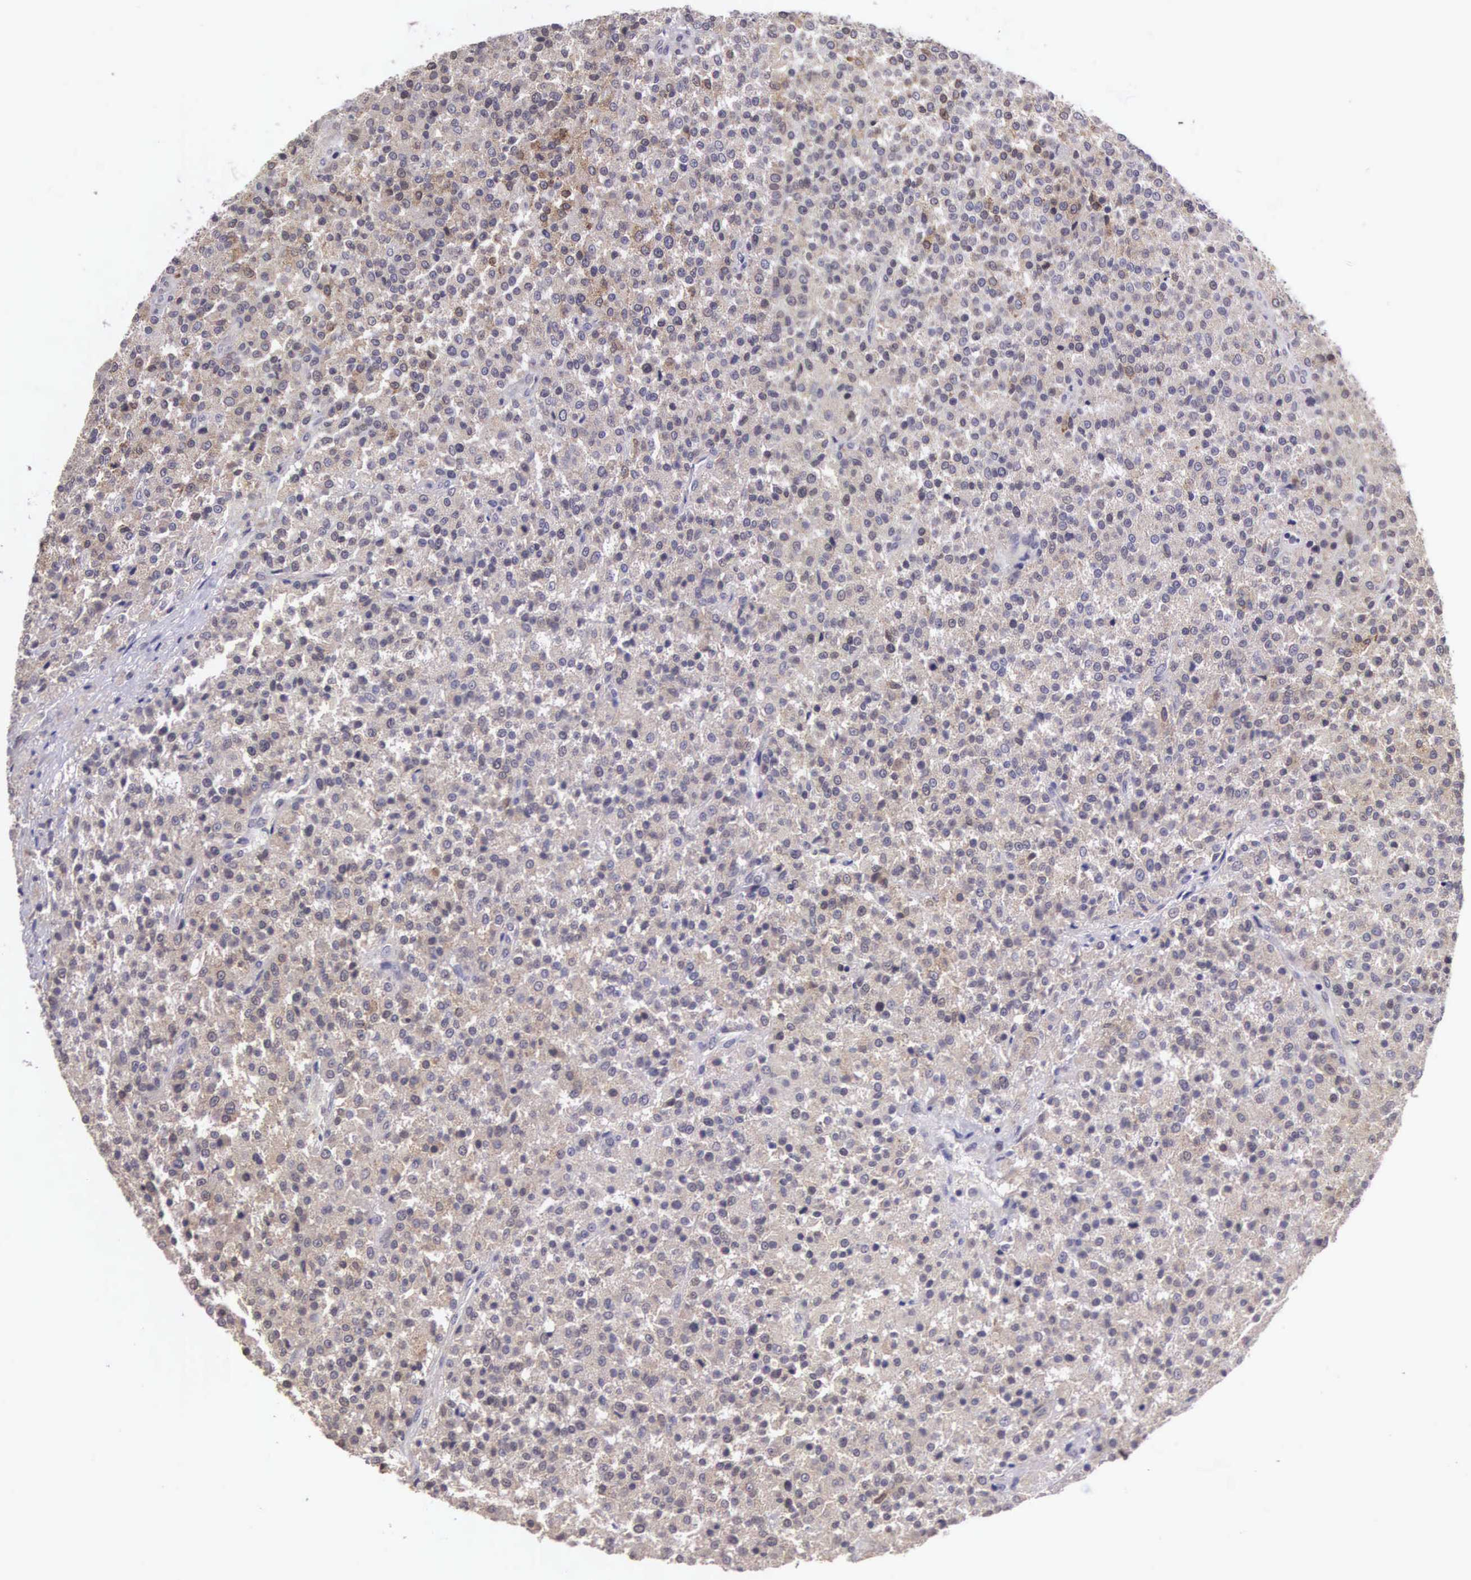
{"staining": {"intensity": "weak", "quantity": ">75%", "location": "cytoplasmic/membranous"}, "tissue": "testis cancer", "cell_type": "Tumor cells", "image_type": "cancer", "snomed": [{"axis": "morphology", "description": "Seminoma, NOS"}, {"axis": "topography", "description": "Testis"}], "caption": "Tumor cells exhibit weak cytoplasmic/membranous positivity in about >75% of cells in testis cancer.", "gene": "CDC45", "patient": {"sex": "male", "age": 59}}